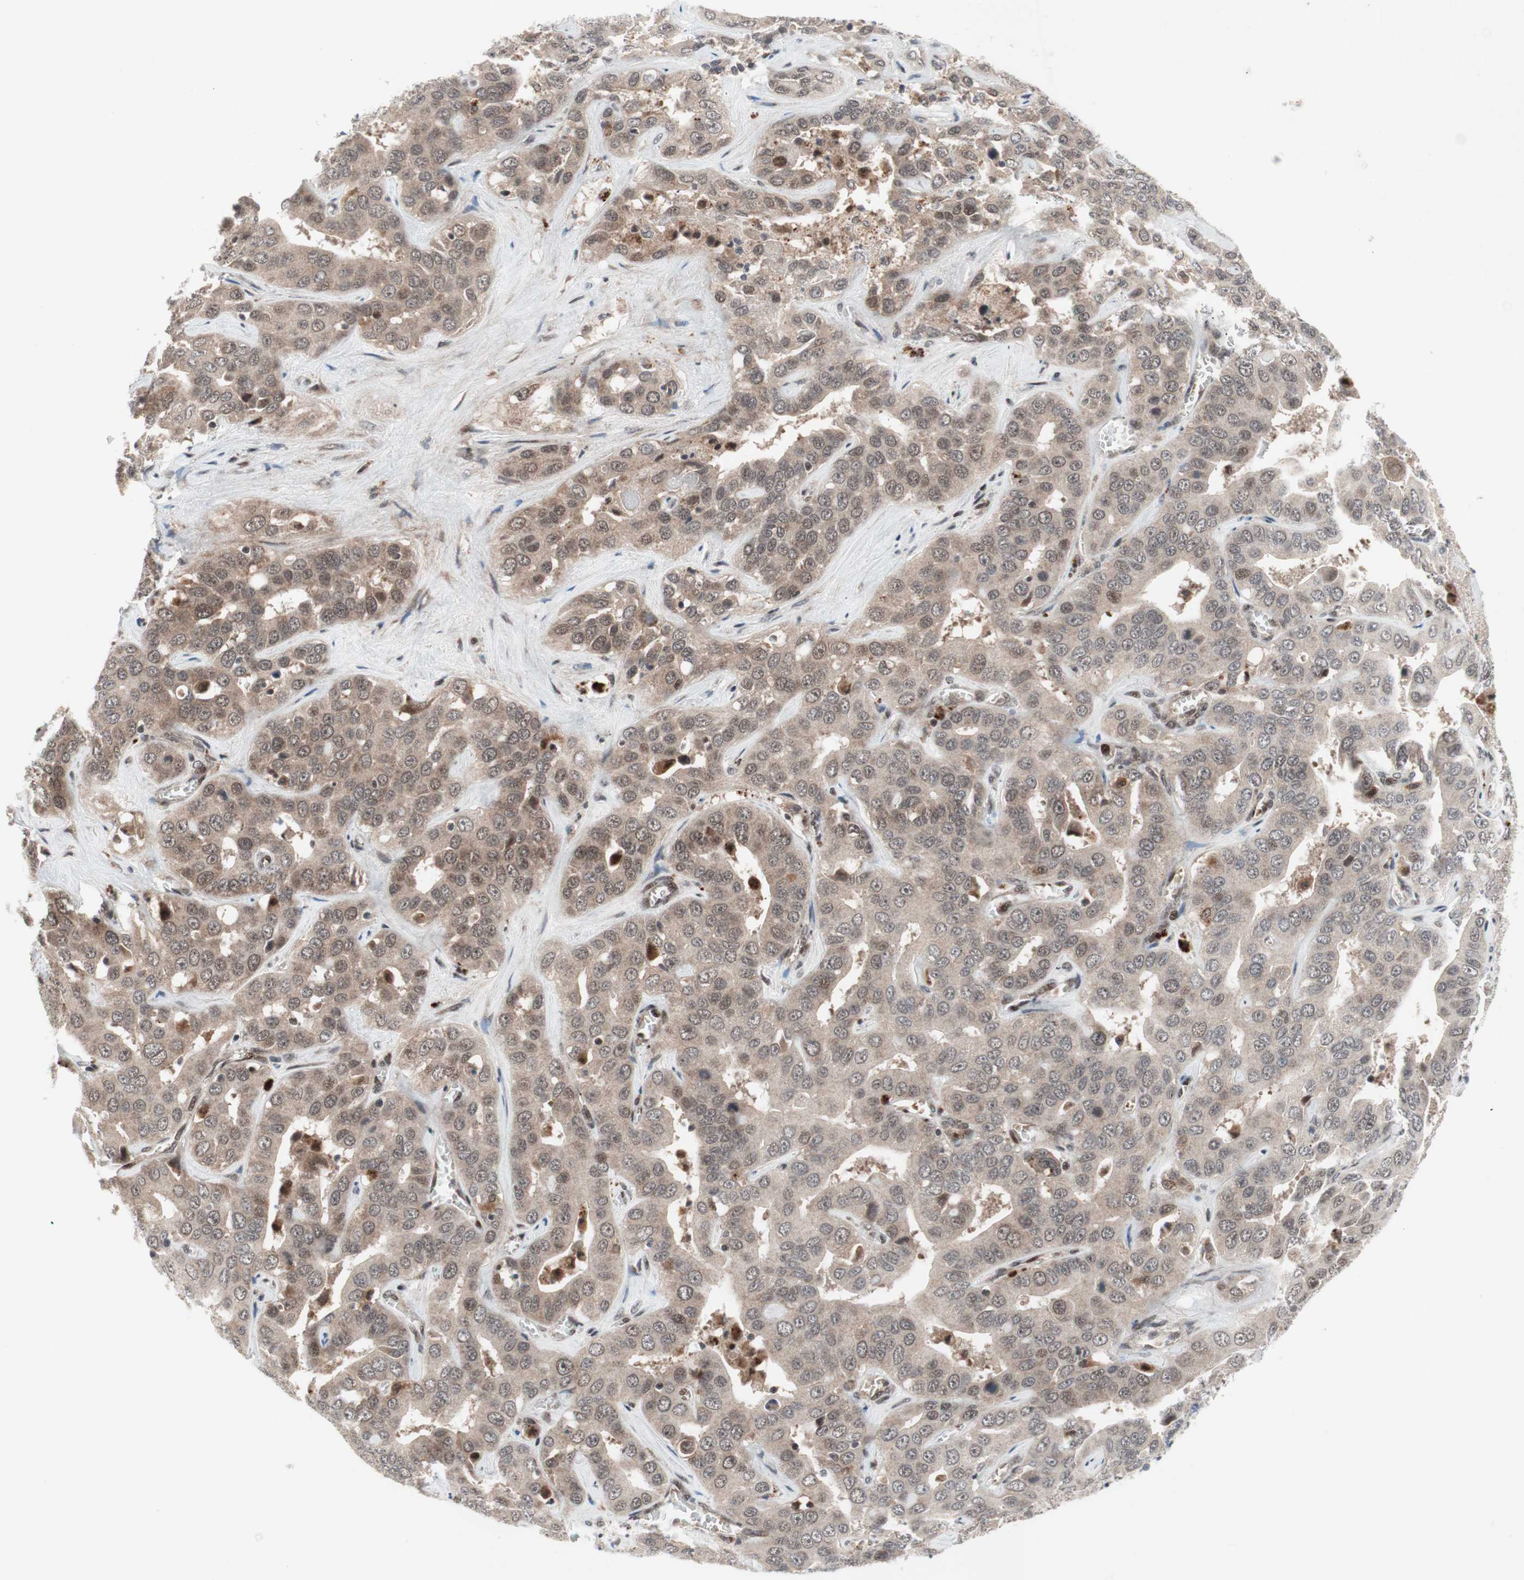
{"staining": {"intensity": "moderate", "quantity": ">75%", "location": "cytoplasmic/membranous,nuclear"}, "tissue": "liver cancer", "cell_type": "Tumor cells", "image_type": "cancer", "snomed": [{"axis": "morphology", "description": "Cholangiocarcinoma"}, {"axis": "topography", "description": "Liver"}], "caption": "About >75% of tumor cells in liver cancer (cholangiocarcinoma) exhibit moderate cytoplasmic/membranous and nuclear protein expression as visualized by brown immunohistochemical staining.", "gene": "TCF12", "patient": {"sex": "female", "age": 52}}